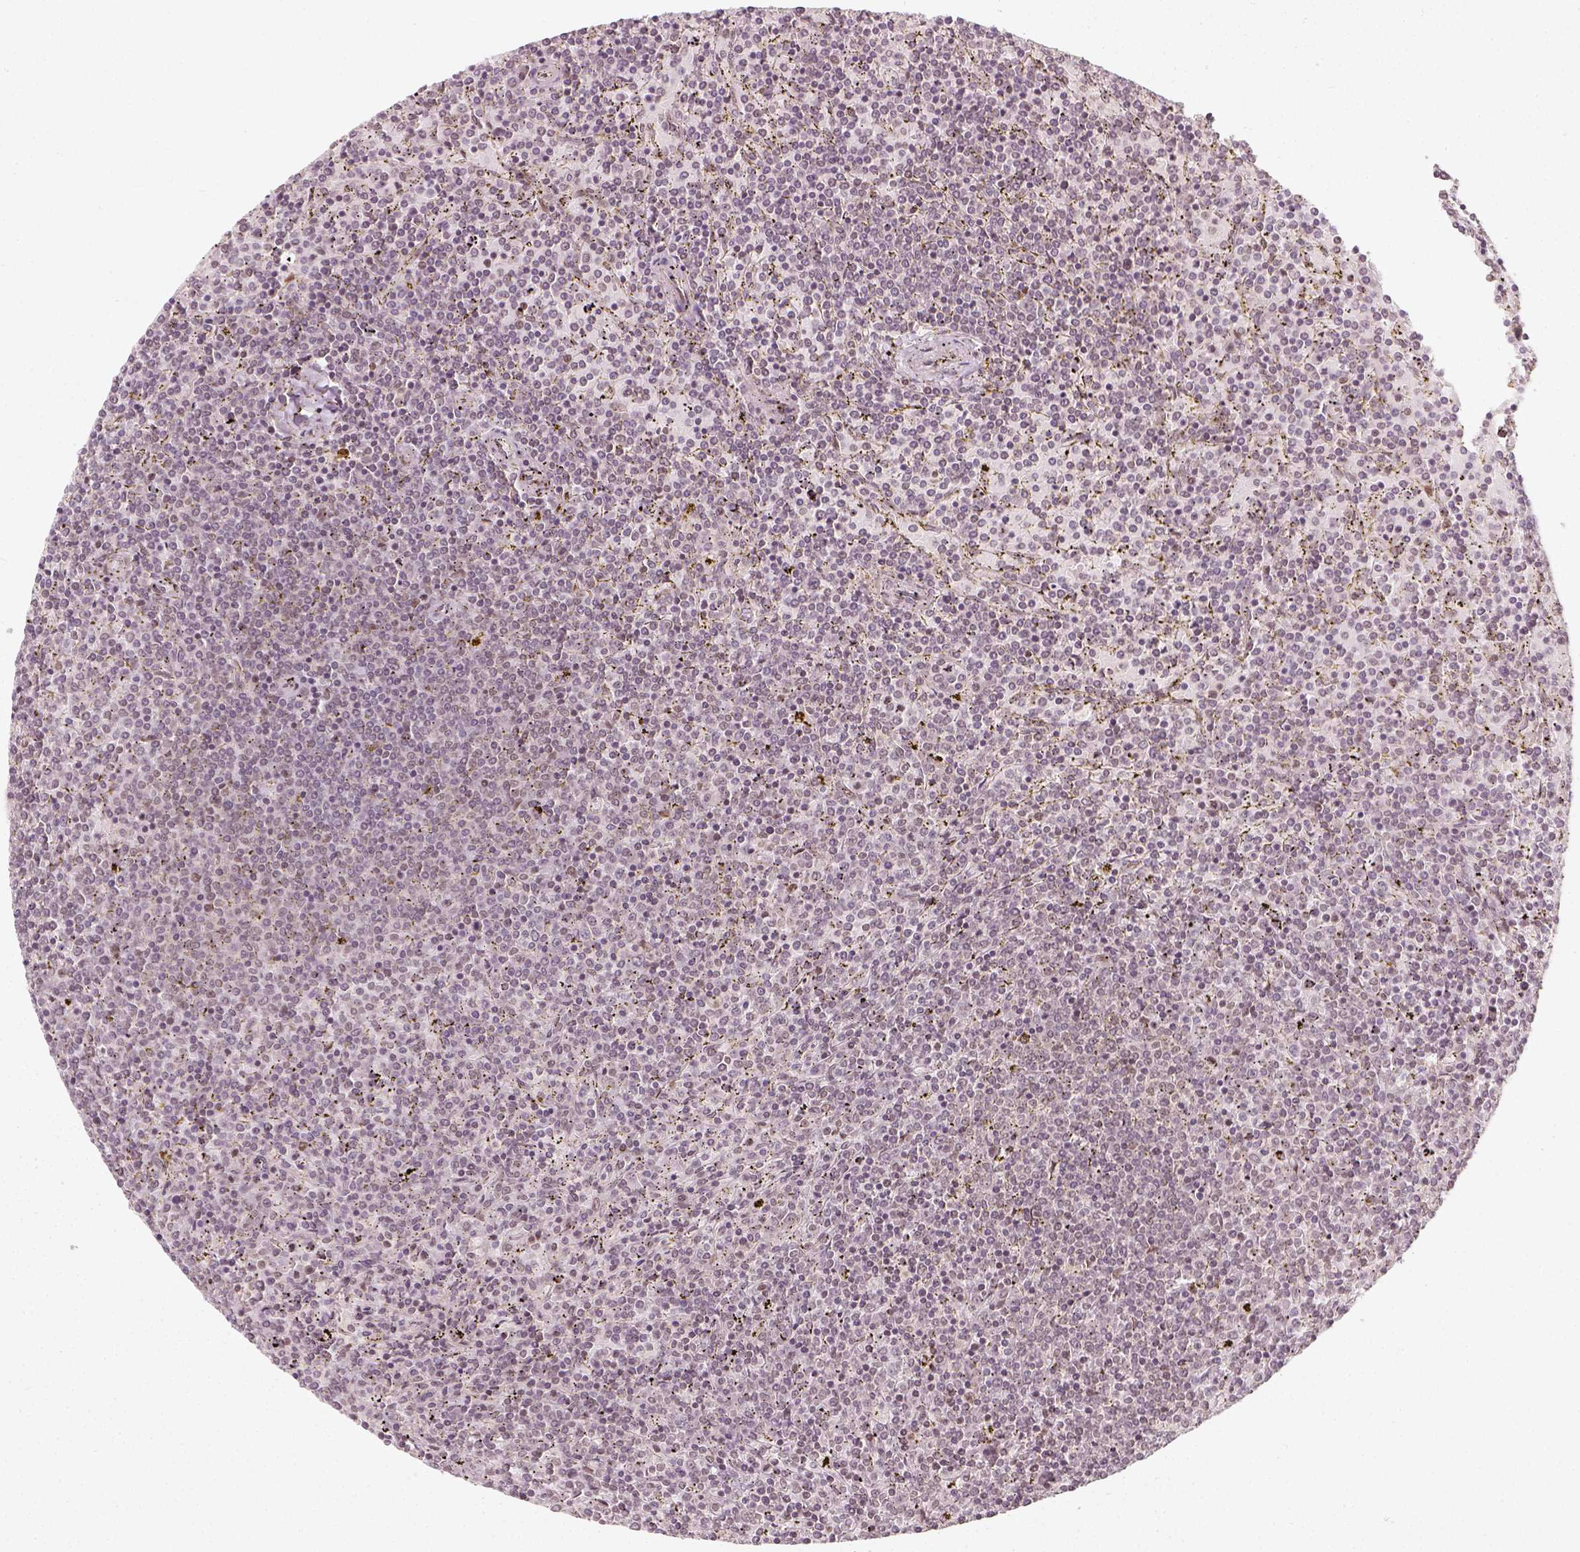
{"staining": {"intensity": "negative", "quantity": "none", "location": "none"}, "tissue": "lymphoma", "cell_type": "Tumor cells", "image_type": "cancer", "snomed": [{"axis": "morphology", "description": "Malignant lymphoma, non-Hodgkin's type, Low grade"}, {"axis": "topography", "description": "Spleen"}], "caption": "Immunohistochemical staining of malignant lymphoma, non-Hodgkin's type (low-grade) reveals no significant positivity in tumor cells.", "gene": "ZMAT3", "patient": {"sex": "female", "age": 77}}